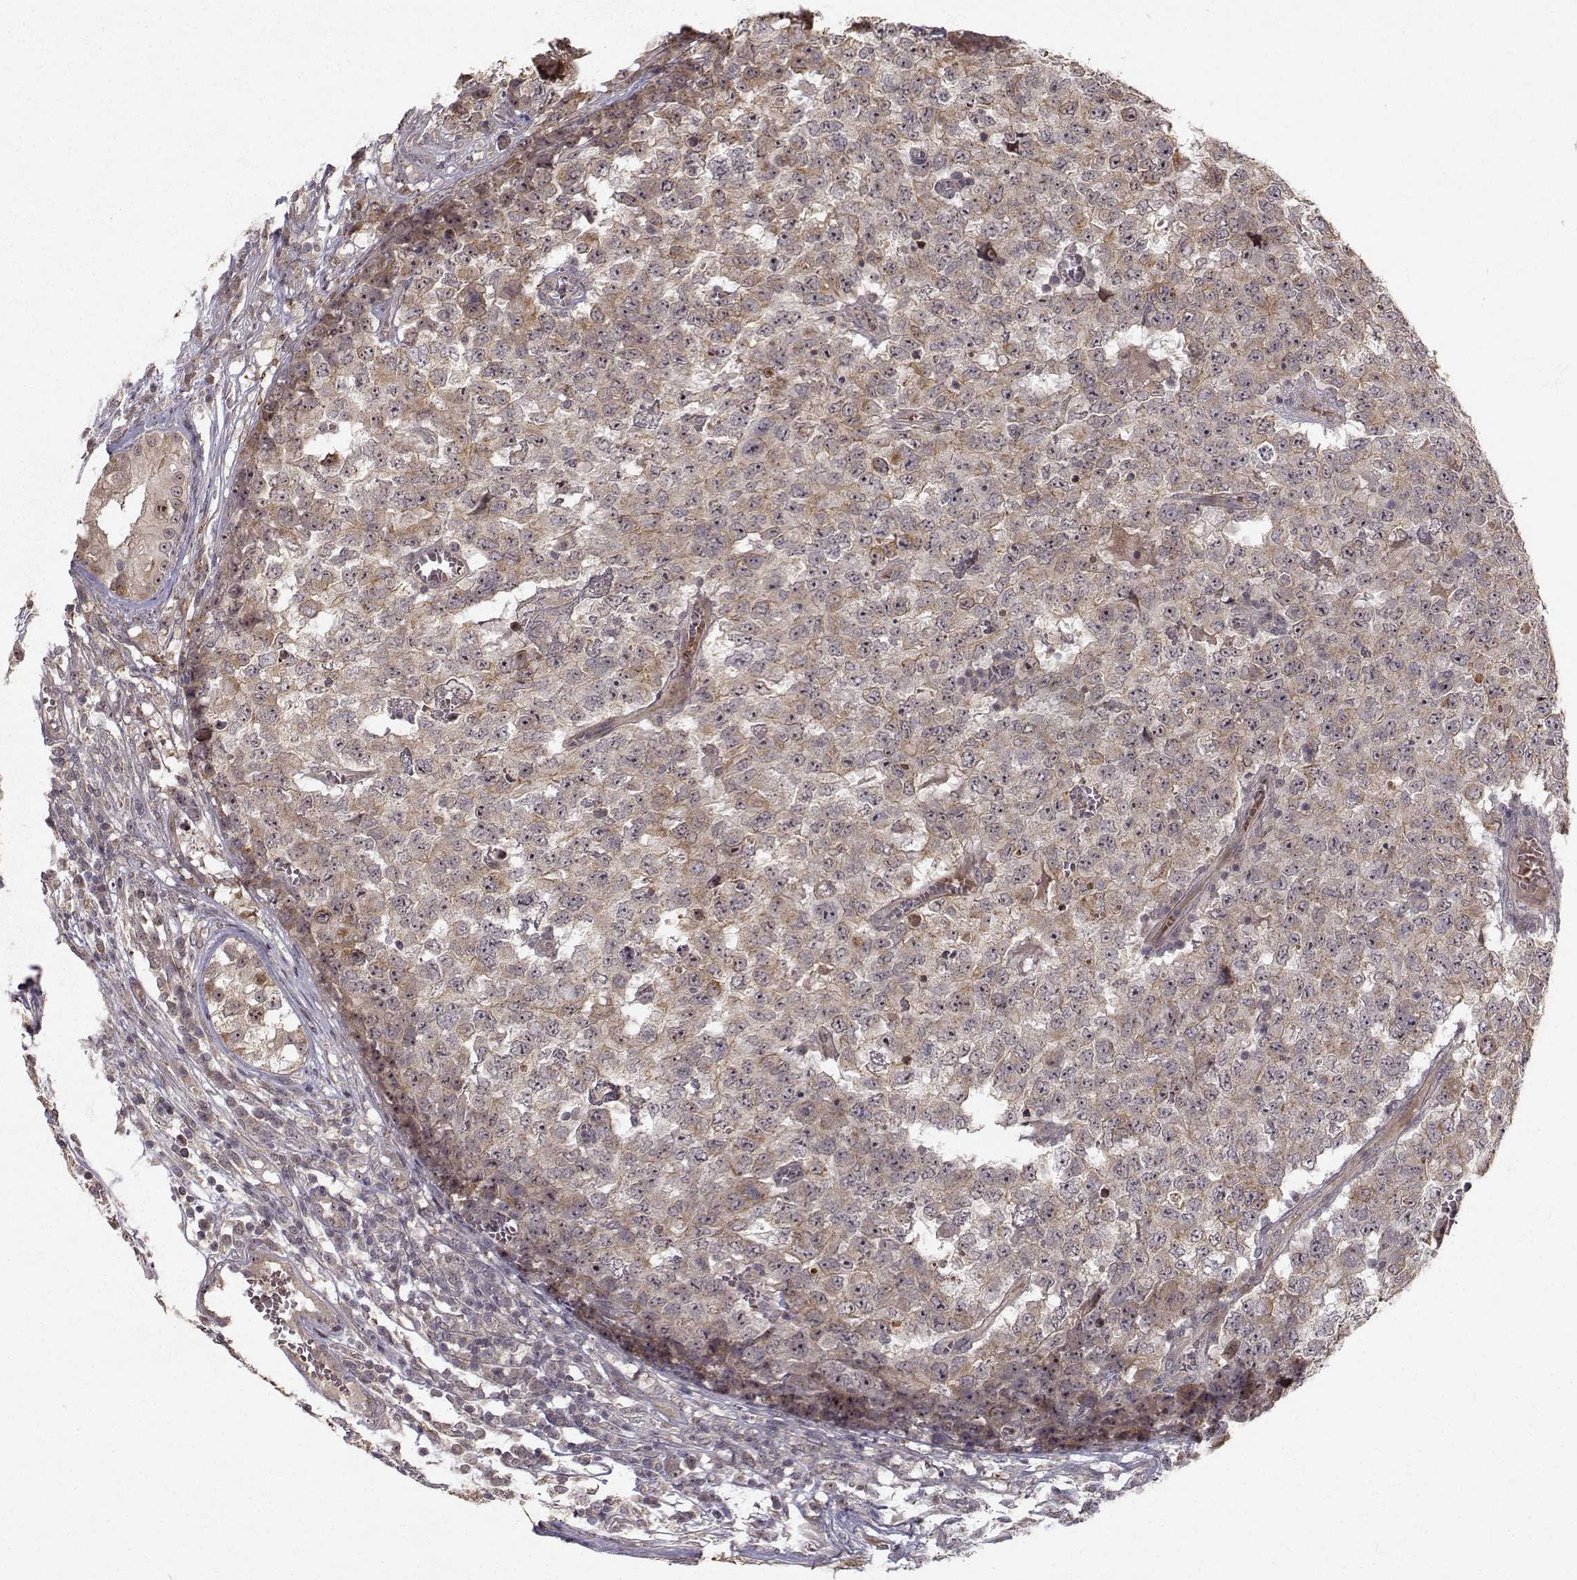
{"staining": {"intensity": "moderate", "quantity": "25%-75%", "location": "cytoplasmic/membranous"}, "tissue": "testis cancer", "cell_type": "Tumor cells", "image_type": "cancer", "snomed": [{"axis": "morphology", "description": "Carcinoma, Embryonal, NOS"}, {"axis": "topography", "description": "Testis"}], "caption": "Protein staining of testis embryonal carcinoma tissue reveals moderate cytoplasmic/membranous staining in about 25%-75% of tumor cells.", "gene": "APC", "patient": {"sex": "male", "age": 23}}